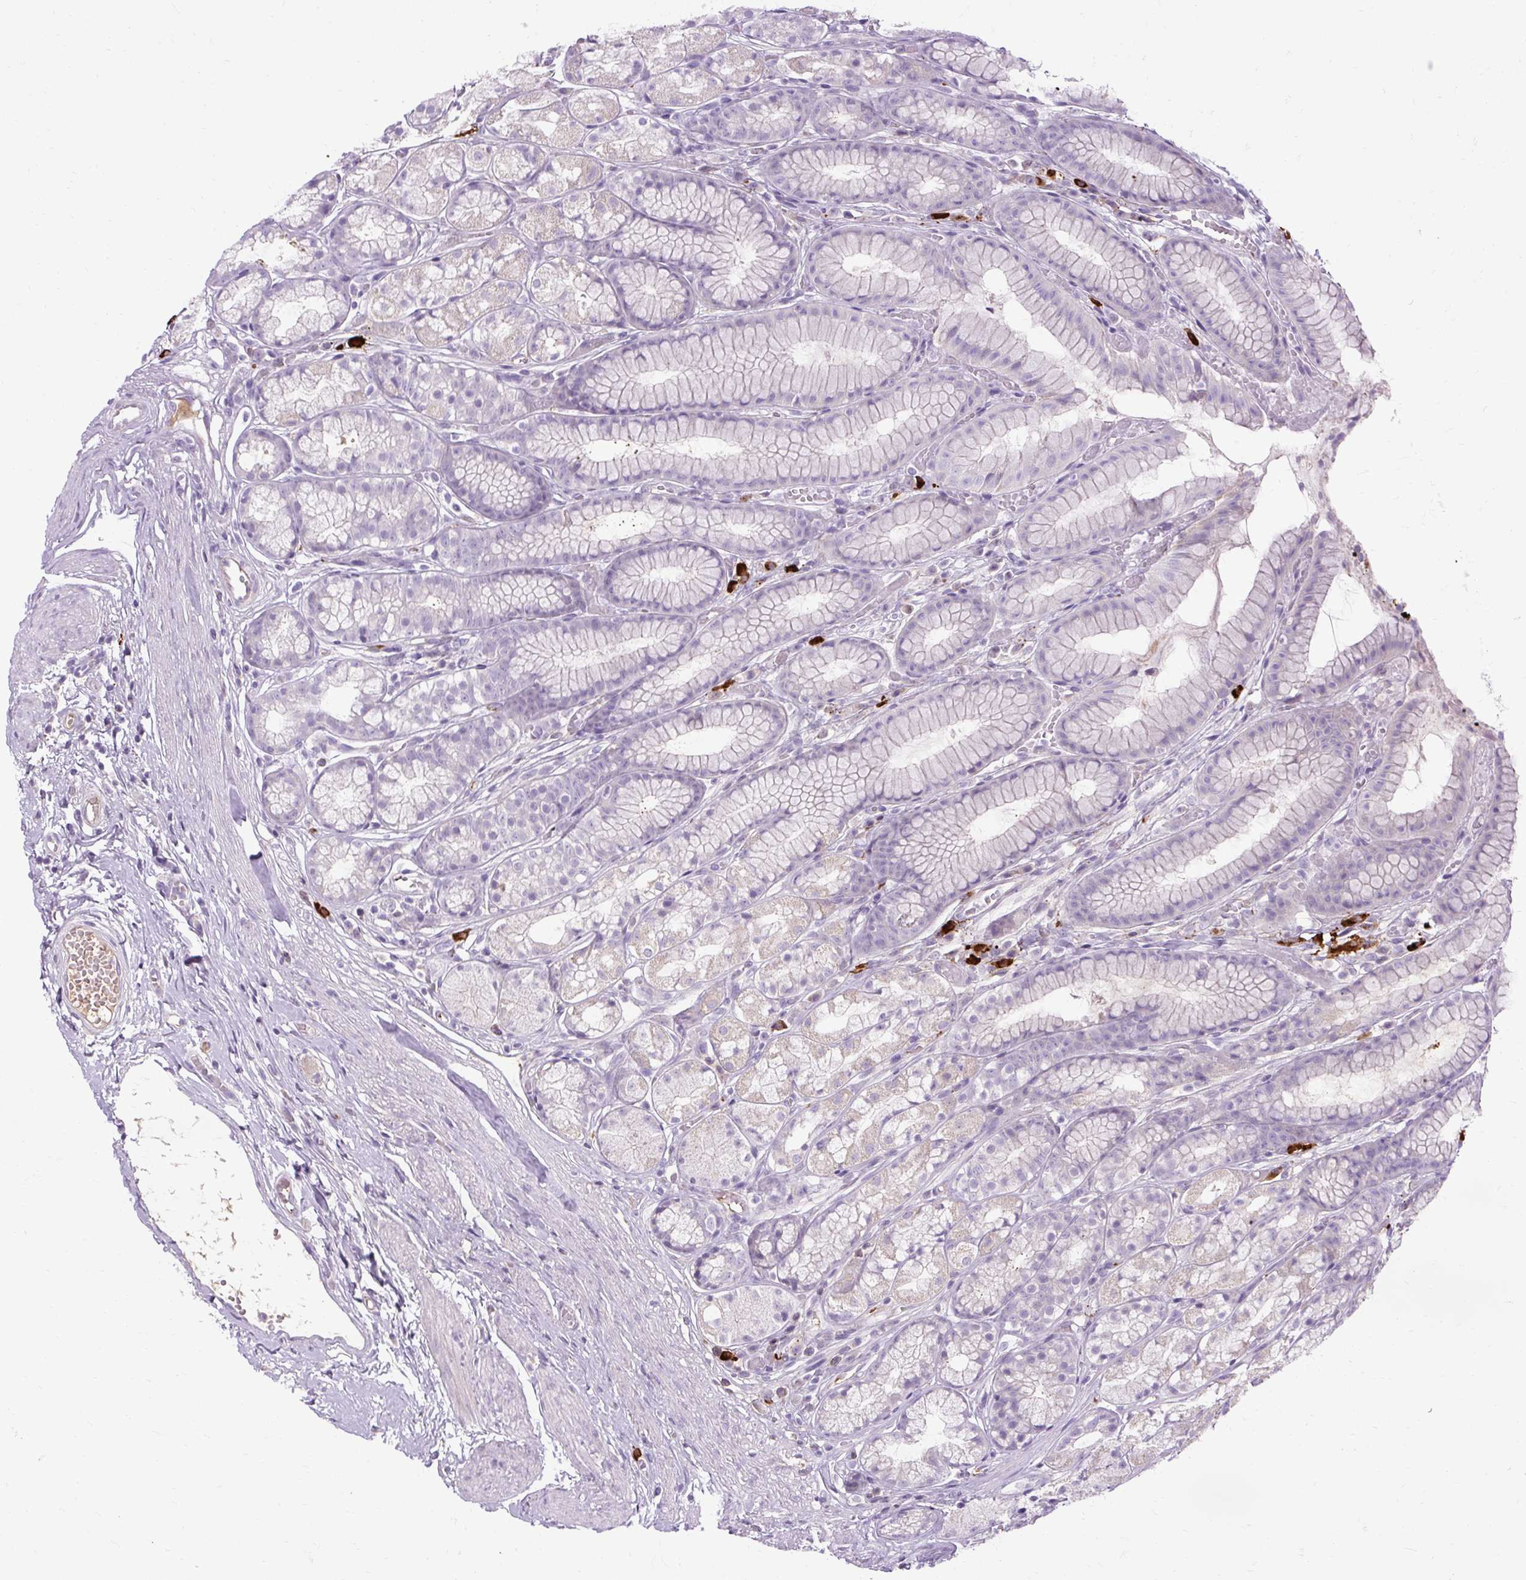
{"staining": {"intensity": "negative", "quantity": "none", "location": "none"}, "tissue": "stomach", "cell_type": "Glandular cells", "image_type": "normal", "snomed": [{"axis": "morphology", "description": "Normal tissue, NOS"}, {"axis": "topography", "description": "Smooth muscle"}, {"axis": "topography", "description": "Stomach"}], "caption": "Micrograph shows no protein positivity in glandular cells of normal stomach. The staining is performed using DAB (3,3'-diaminobenzidine) brown chromogen with nuclei counter-stained in using hematoxylin.", "gene": "ARRDC2", "patient": {"sex": "male", "age": 70}}